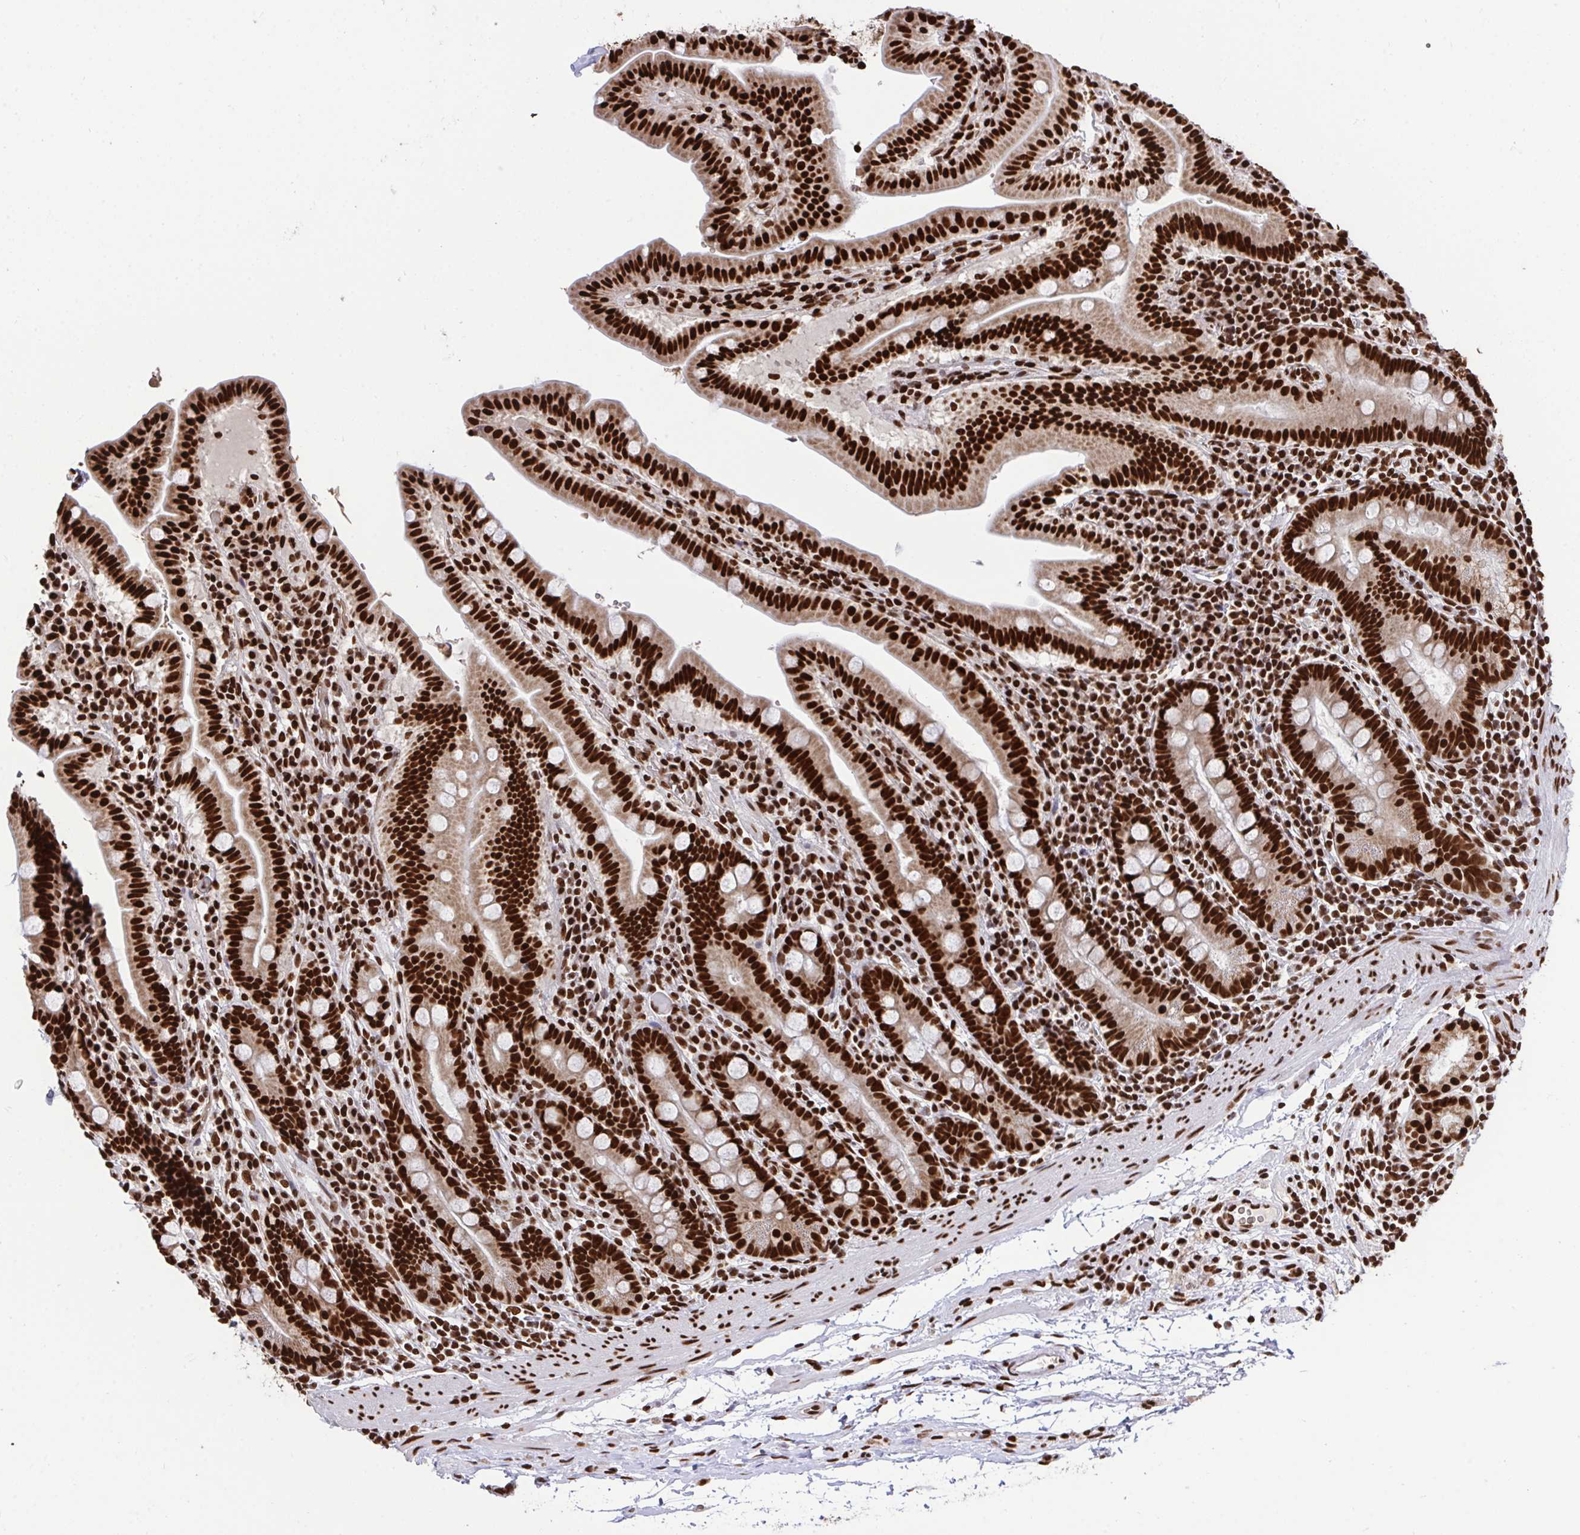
{"staining": {"intensity": "strong", "quantity": ">75%", "location": "nuclear"}, "tissue": "small intestine", "cell_type": "Glandular cells", "image_type": "normal", "snomed": [{"axis": "morphology", "description": "Normal tissue, NOS"}, {"axis": "topography", "description": "Small intestine"}], "caption": "Glandular cells demonstrate high levels of strong nuclear expression in approximately >75% of cells in unremarkable human small intestine.", "gene": "ENSG00000268083", "patient": {"sex": "male", "age": 26}}